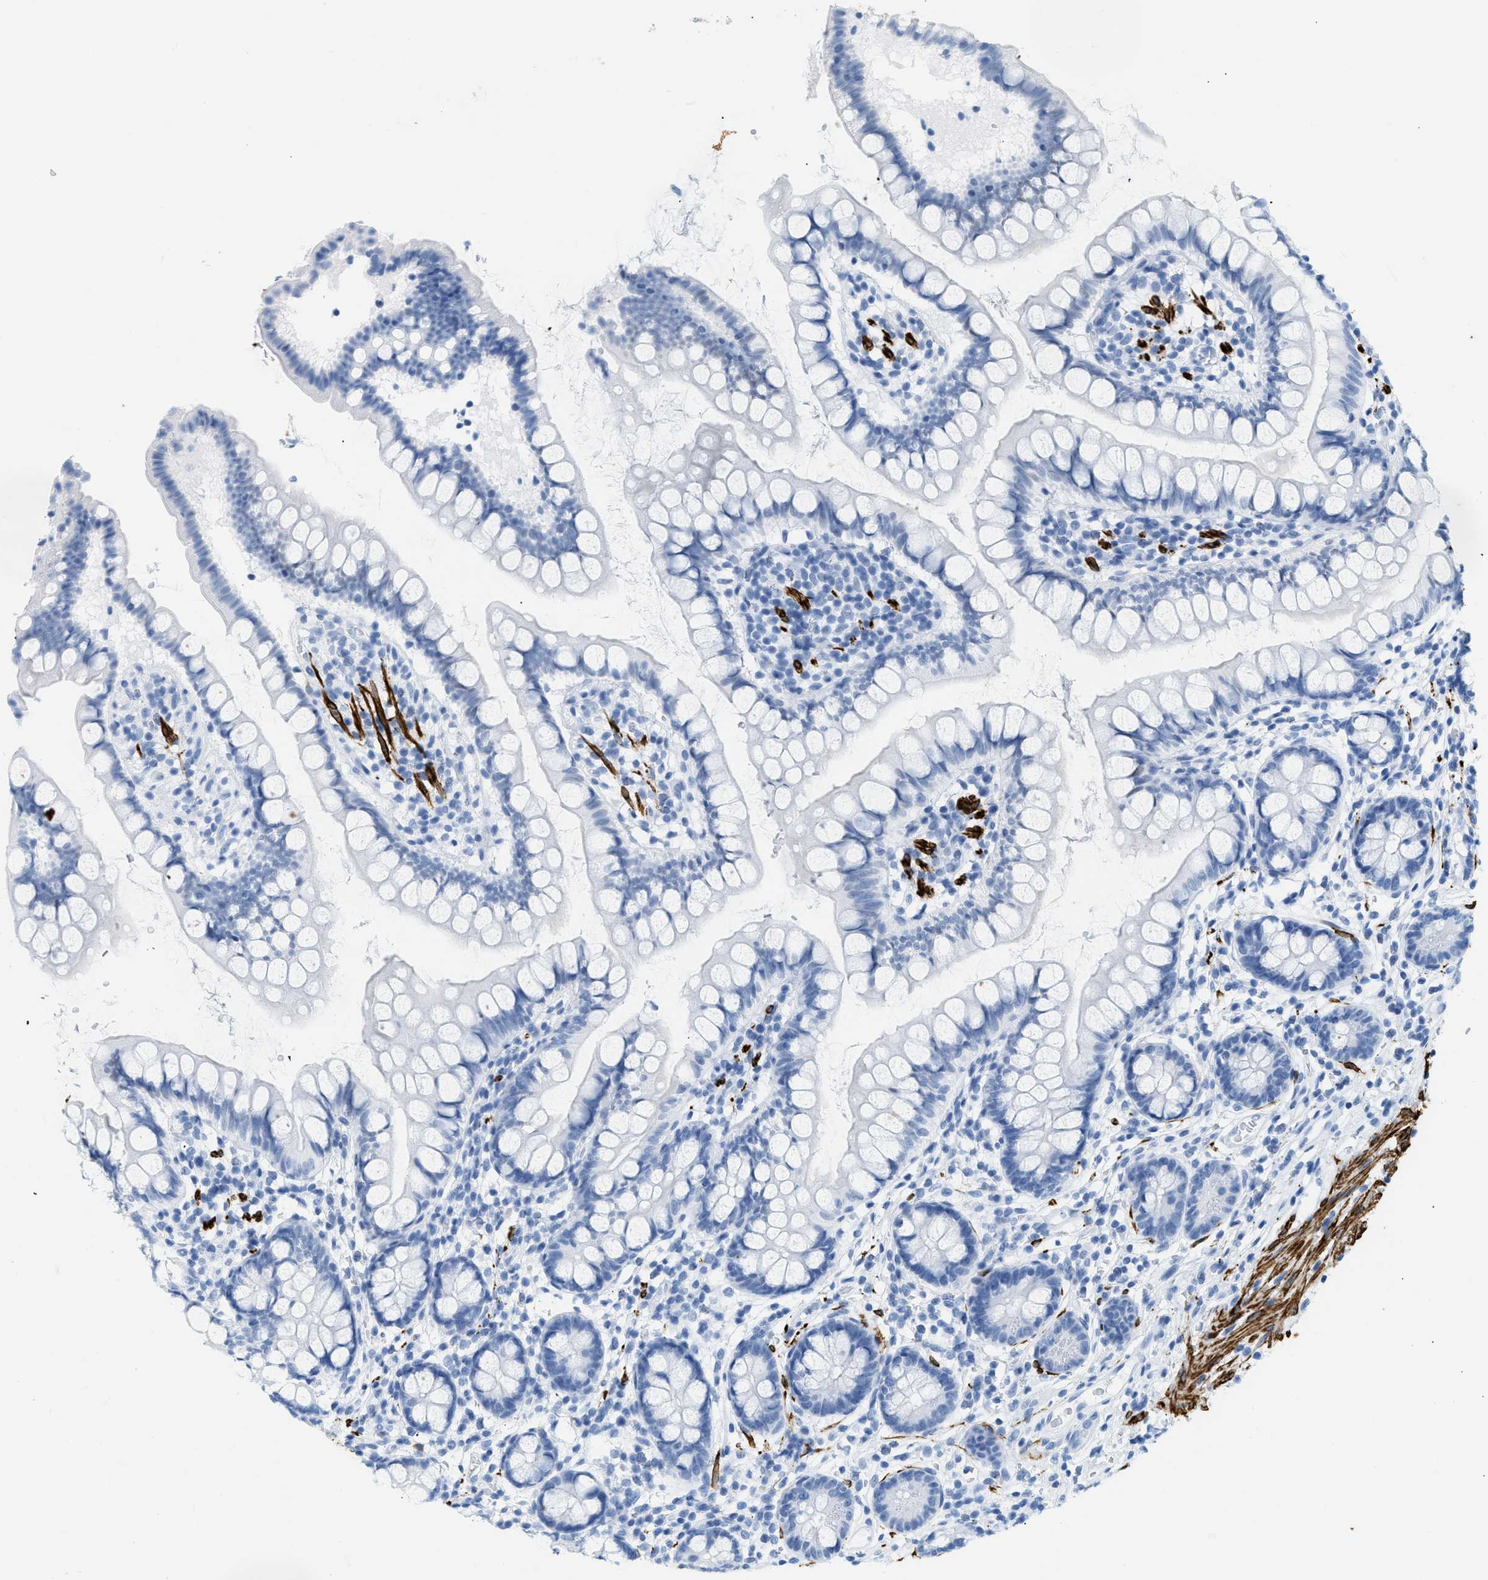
{"staining": {"intensity": "negative", "quantity": "none", "location": "none"}, "tissue": "small intestine", "cell_type": "Glandular cells", "image_type": "normal", "snomed": [{"axis": "morphology", "description": "Normal tissue, NOS"}, {"axis": "topography", "description": "Small intestine"}], "caption": "DAB immunohistochemical staining of normal human small intestine displays no significant expression in glandular cells. (DAB (3,3'-diaminobenzidine) immunohistochemistry, high magnification).", "gene": "DES", "patient": {"sex": "female", "age": 84}}